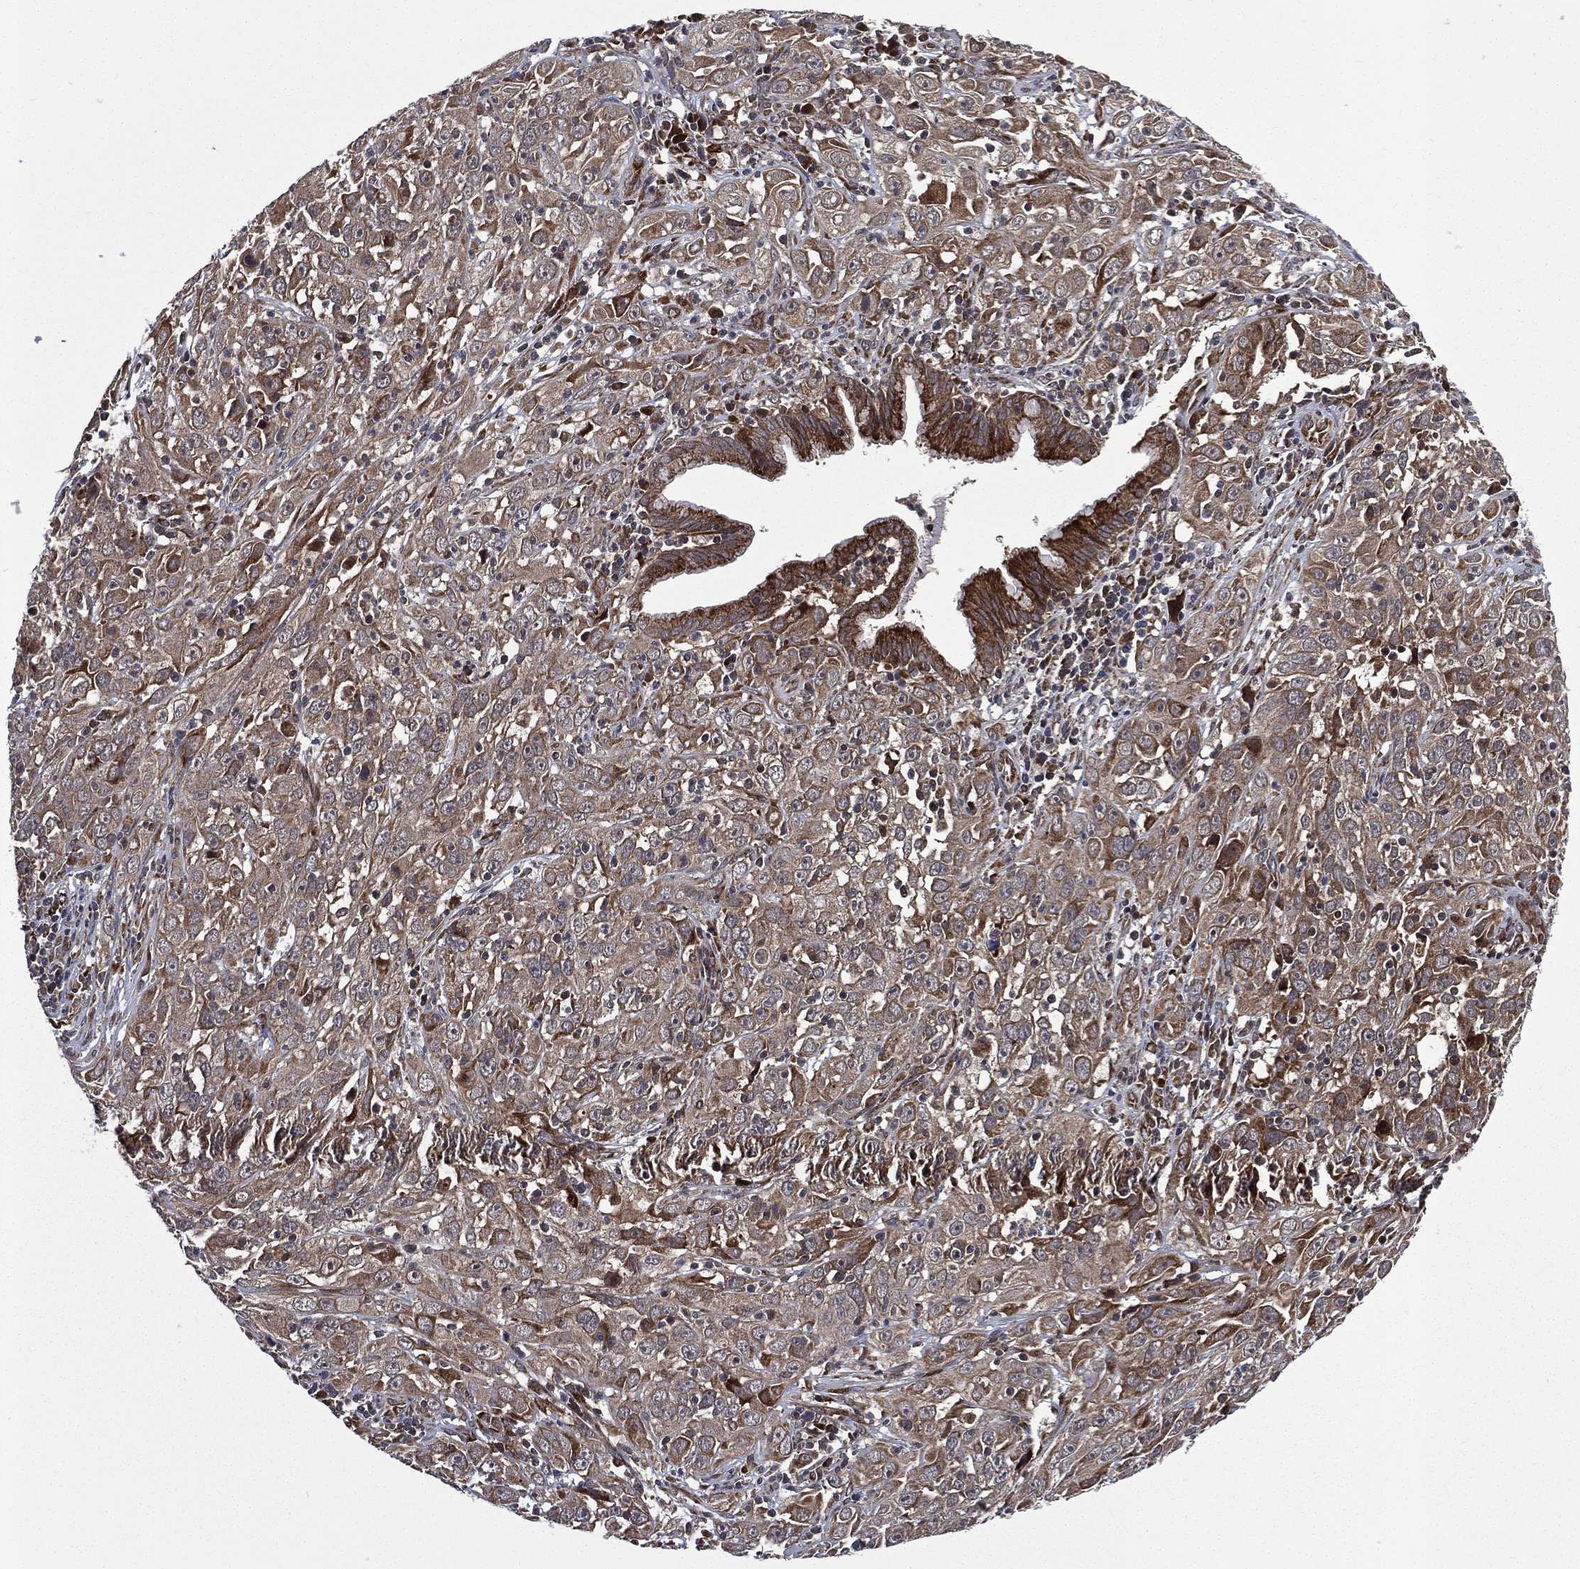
{"staining": {"intensity": "strong", "quantity": "25%-75%", "location": "cytoplasmic/membranous"}, "tissue": "cervical cancer", "cell_type": "Tumor cells", "image_type": "cancer", "snomed": [{"axis": "morphology", "description": "Squamous cell carcinoma, NOS"}, {"axis": "topography", "description": "Cervix"}], "caption": "Squamous cell carcinoma (cervical) was stained to show a protein in brown. There is high levels of strong cytoplasmic/membranous expression in about 25%-75% of tumor cells.", "gene": "RAB11FIP4", "patient": {"sex": "female", "age": 32}}